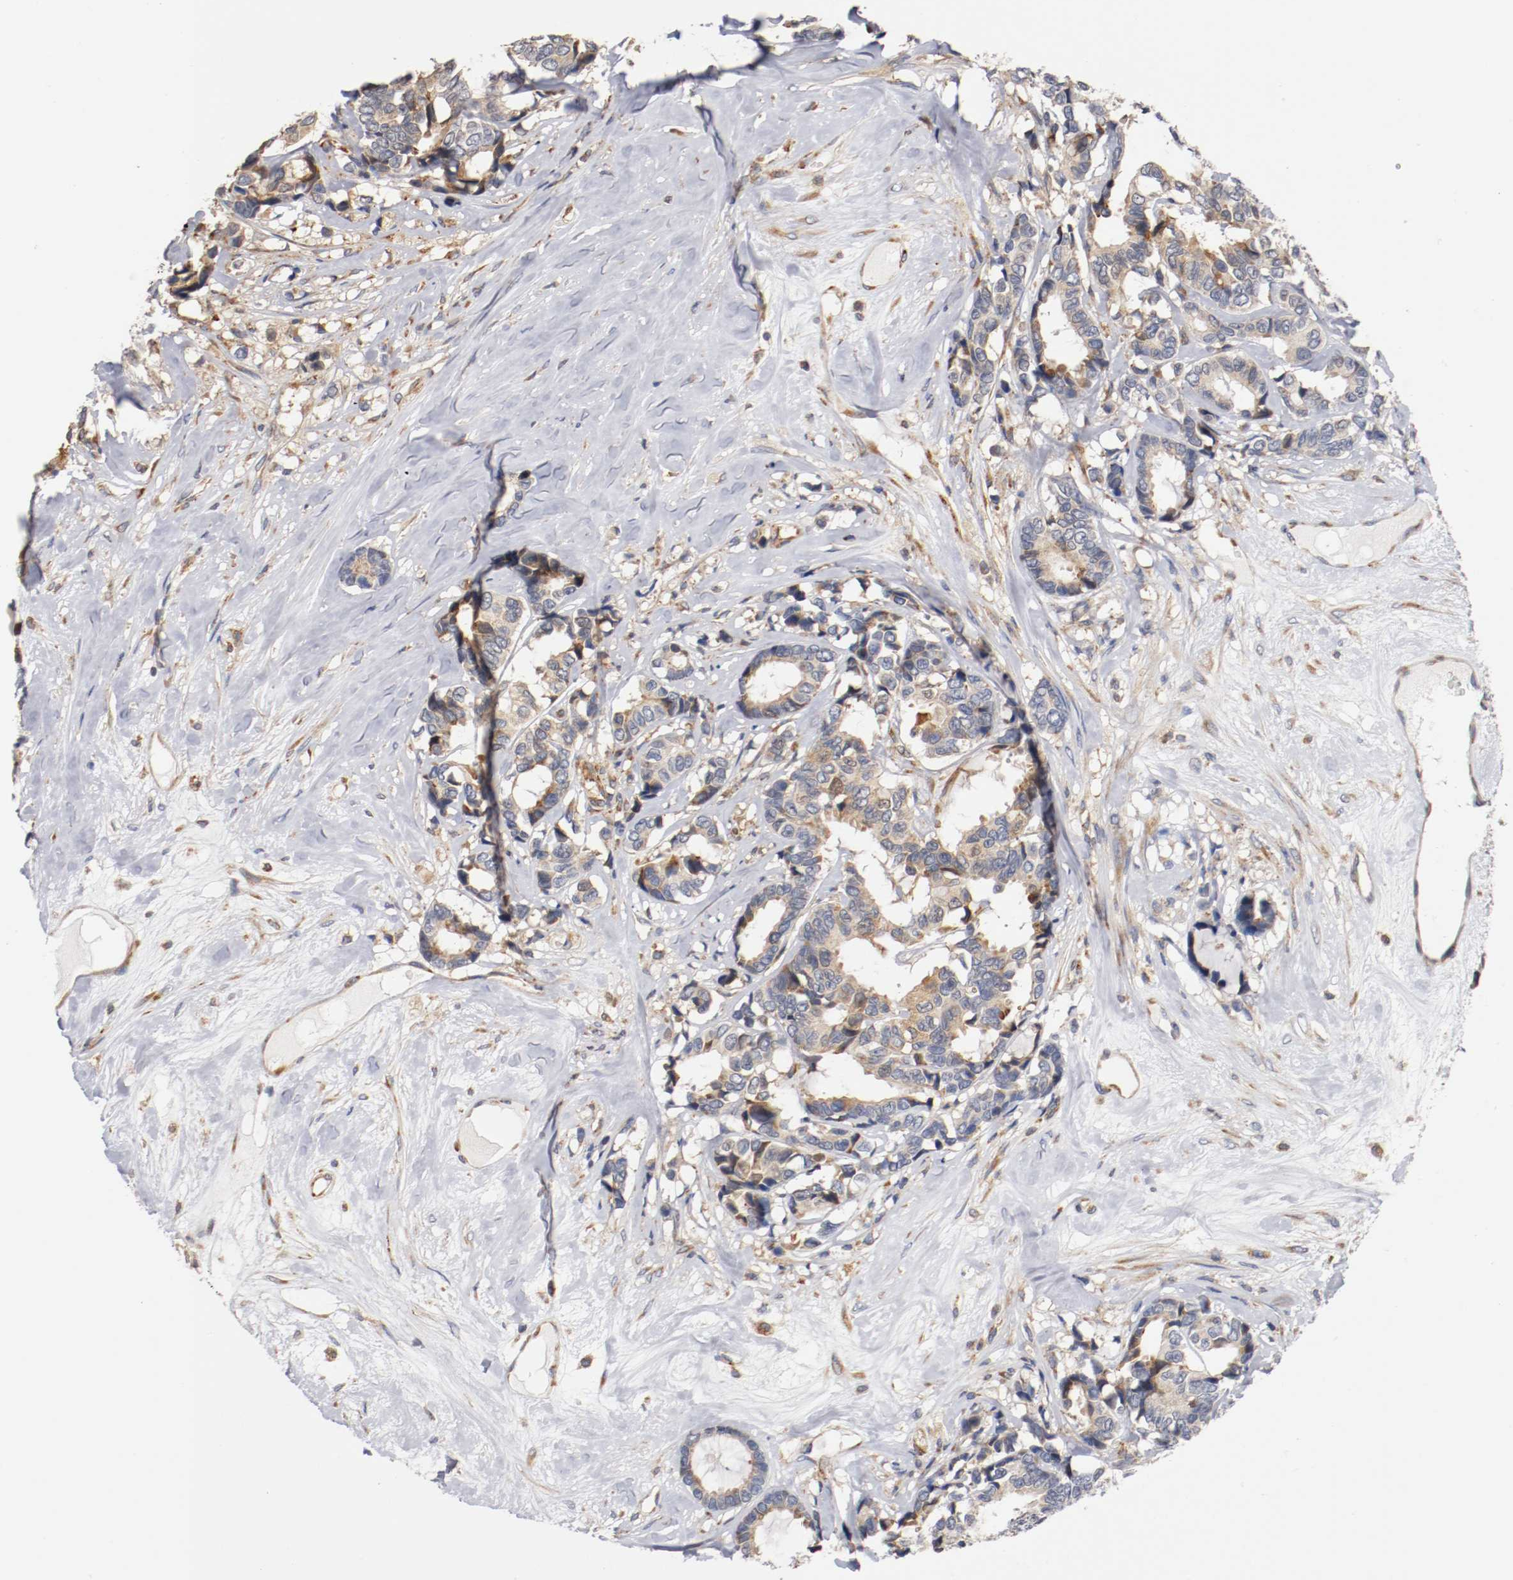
{"staining": {"intensity": "weak", "quantity": ">75%", "location": "cytoplasmic/membranous"}, "tissue": "breast cancer", "cell_type": "Tumor cells", "image_type": "cancer", "snomed": [{"axis": "morphology", "description": "Duct carcinoma"}, {"axis": "topography", "description": "Breast"}], "caption": "Infiltrating ductal carcinoma (breast) stained with DAB immunohistochemistry displays low levels of weak cytoplasmic/membranous staining in about >75% of tumor cells.", "gene": "TNFSF13", "patient": {"sex": "female", "age": 87}}